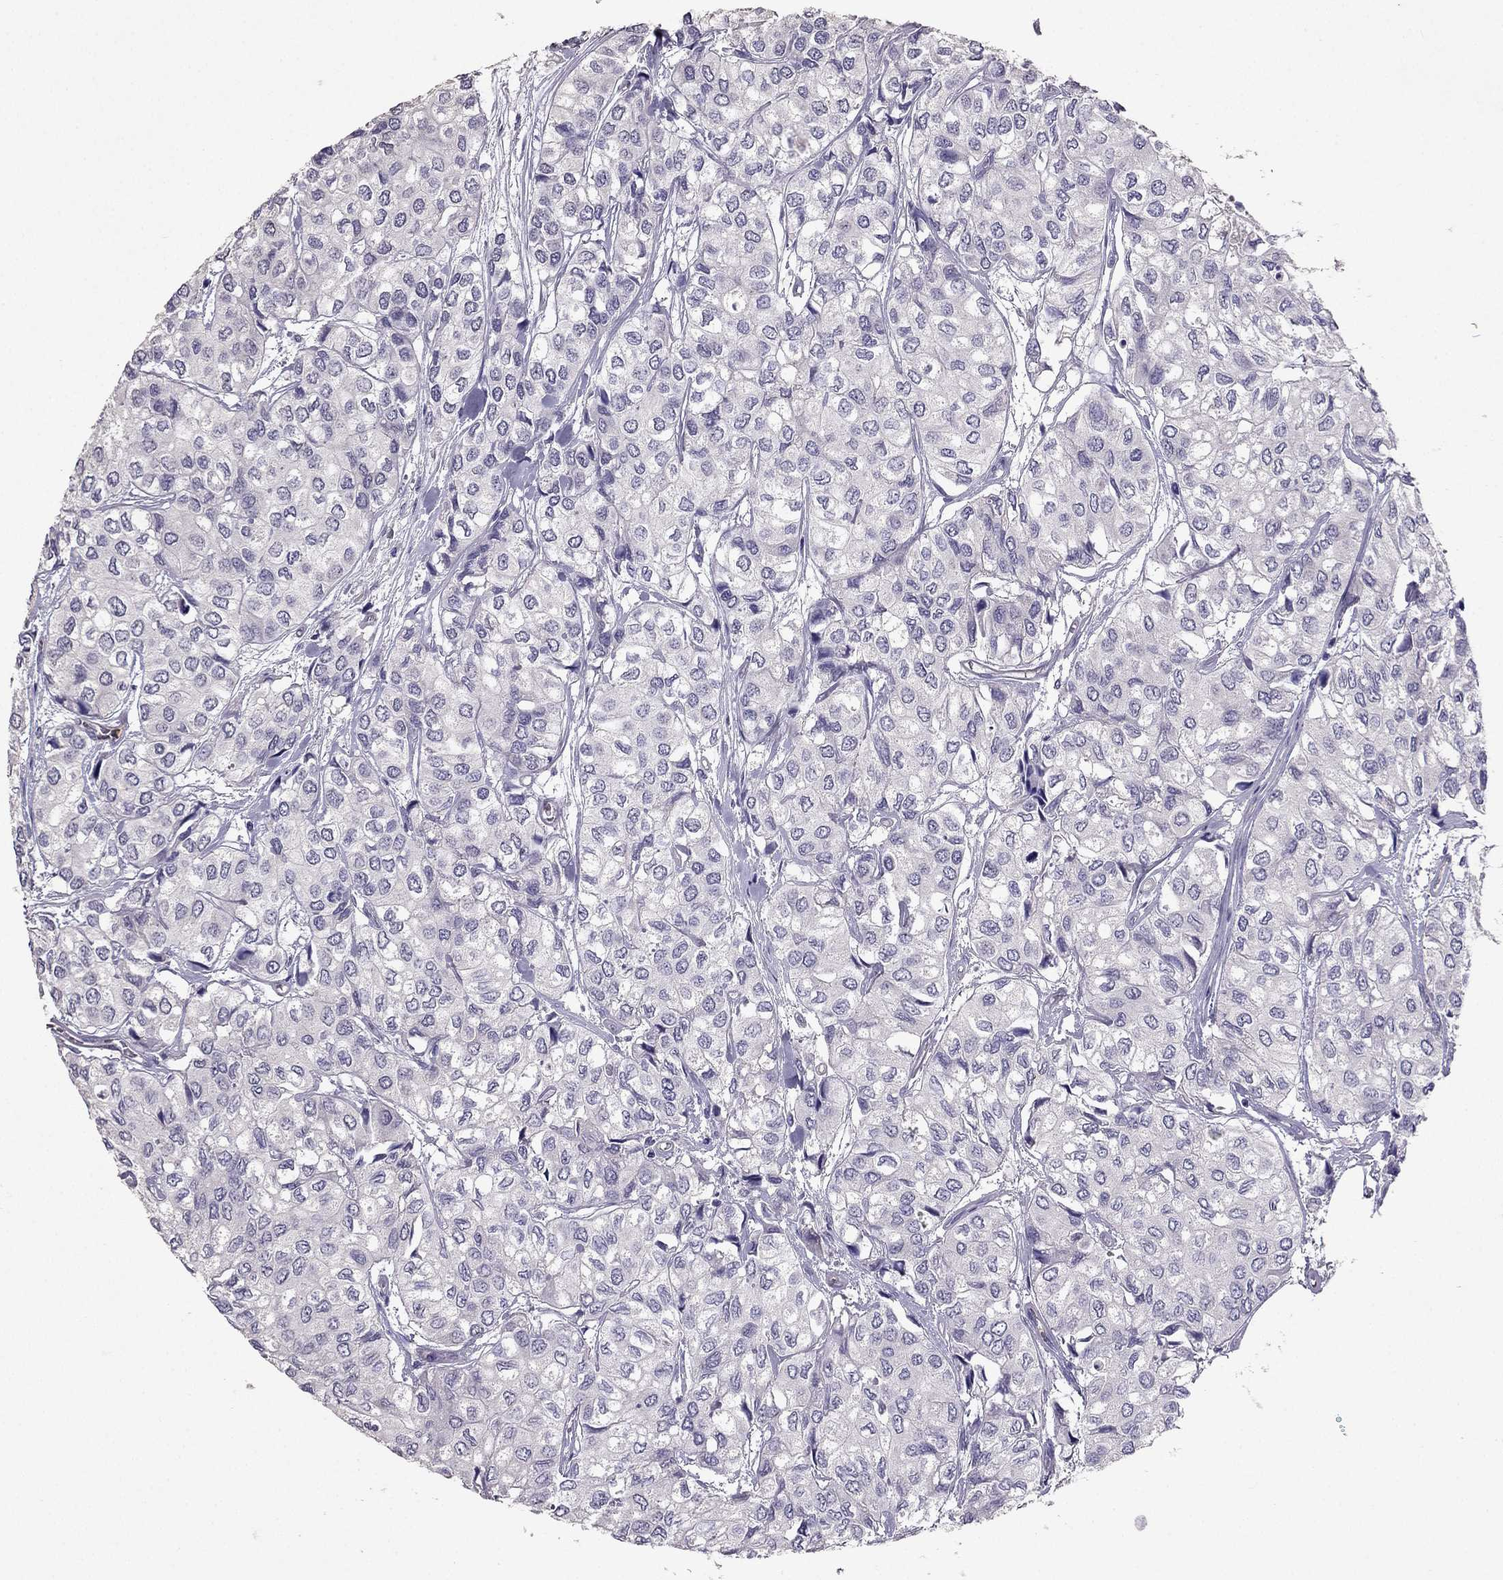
{"staining": {"intensity": "negative", "quantity": "none", "location": "none"}, "tissue": "urothelial cancer", "cell_type": "Tumor cells", "image_type": "cancer", "snomed": [{"axis": "morphology", "description": "Urothelial carcinoma, High grade"}, {"axis": "topography", "description": "Urinary bladder"}], "caption": "The histopathology image exhibits no staining of tumor cells in high-grade urothelial carcinoma.", "gene": "RFLNB", "patient": {"sex": "male", "age": 73}}